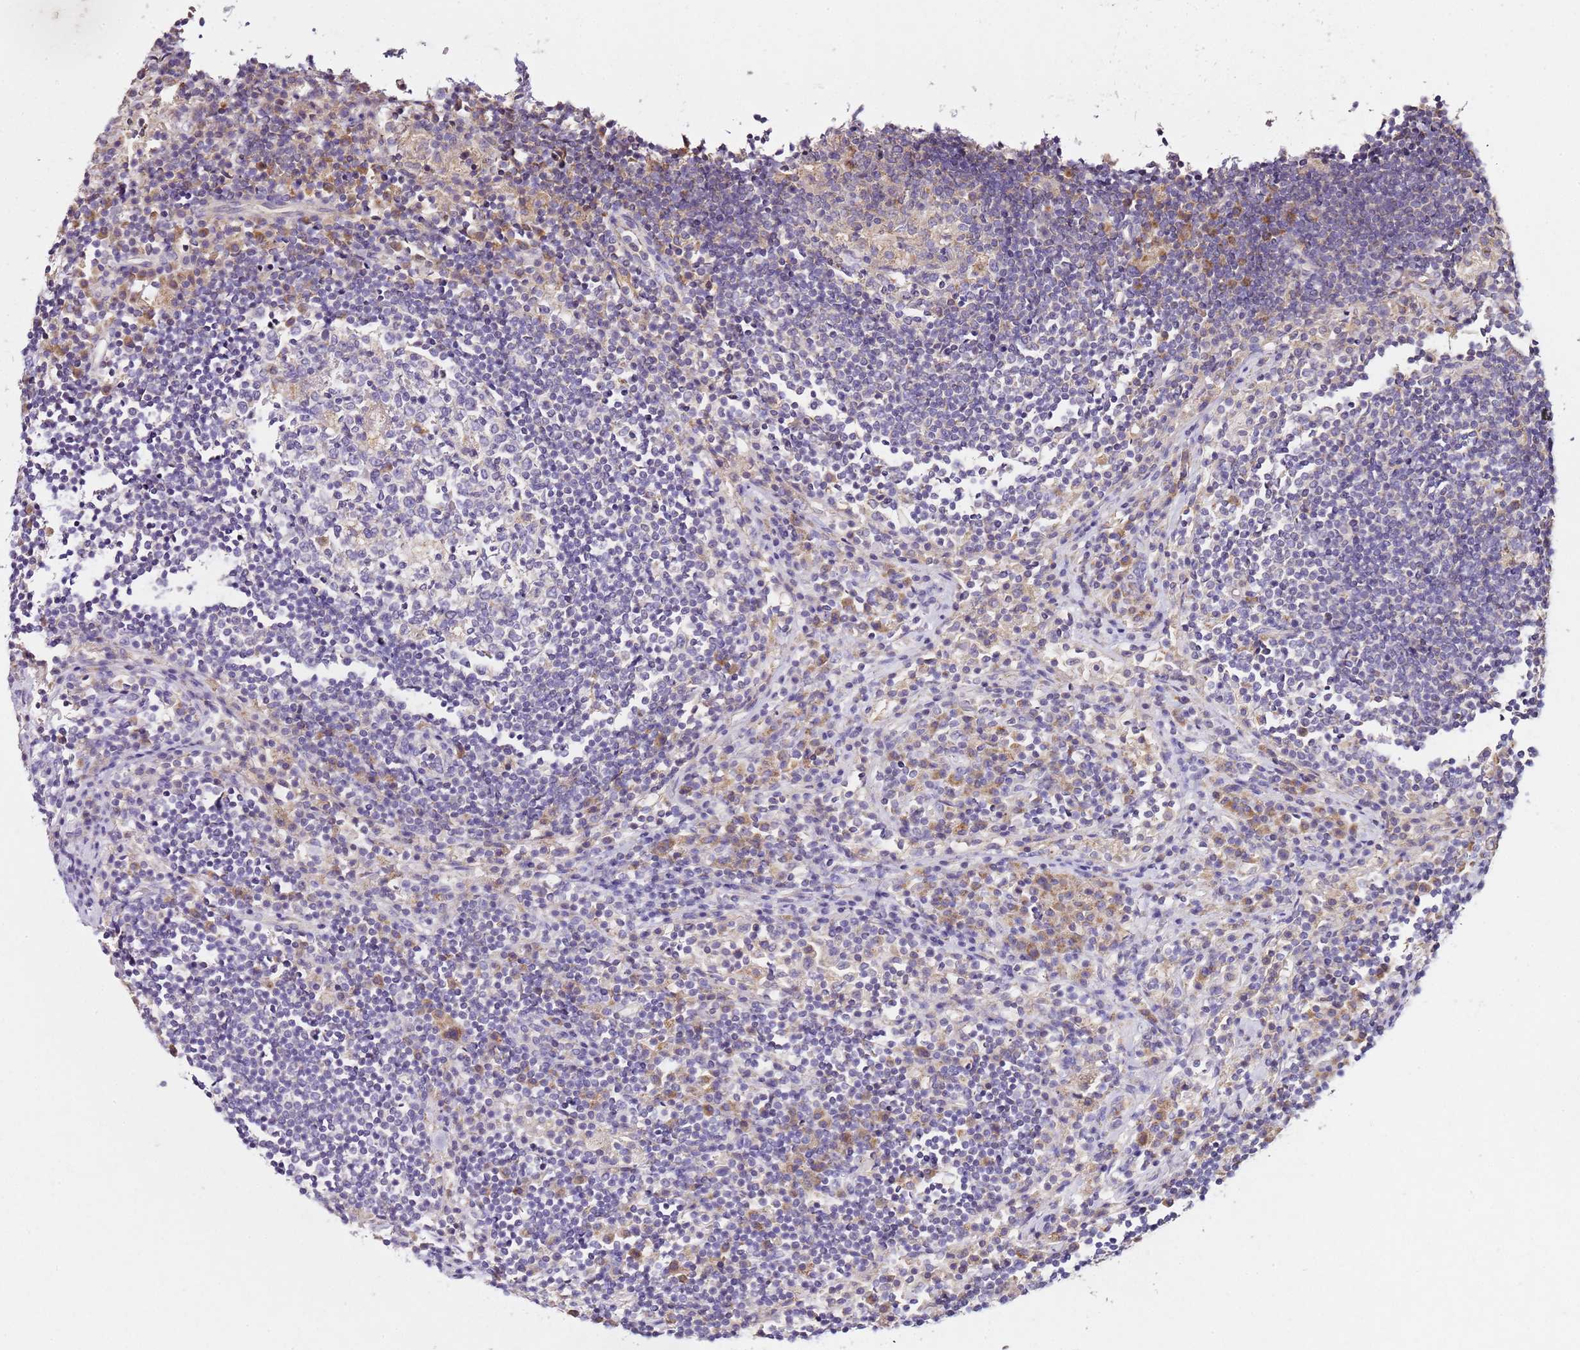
{"staining": {"intensity": "negative", "quantity": "none", "location": "none"}, "tissue": "lymph node", "cell_type": "Germinal center cells", "image_type": "normal", "snomed": [{"axis": "morphology", "description": "Normal tissue, NOS"}, {"axis": "topography", "description": "Lymph node"}], "caption": "Germinal center cells are negative for brown protein staining in normal lymph node. (DAB (3,3'-diaminobenzidine) immunohistochemistry, high magnification).", "gene": "OR2B11", "patient": {"sex": "female", "age": 53}}